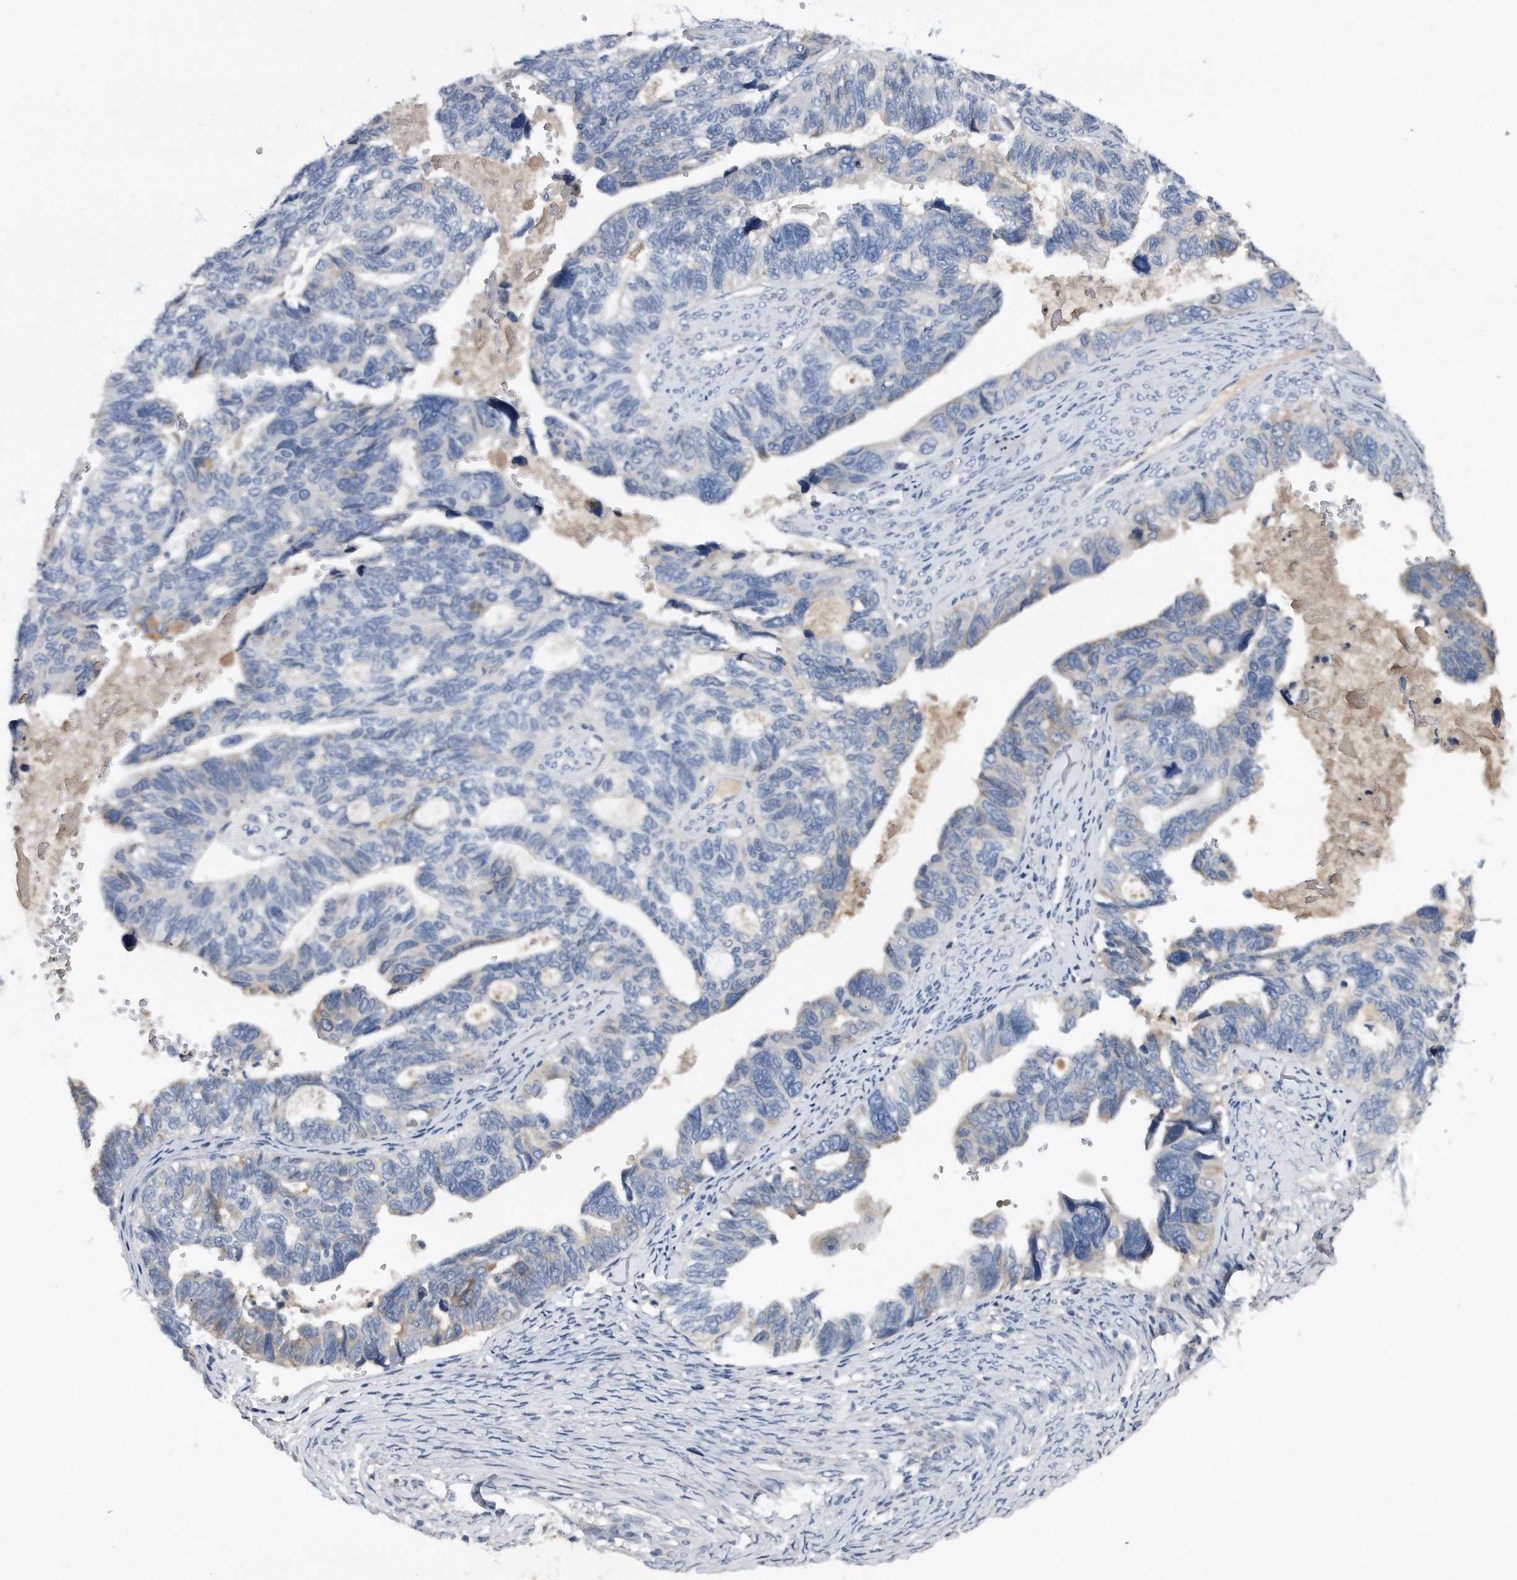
{"staining": {"intensity": "negative", "quantity": "none", "location": "none"}, "tissue": "ovarian cancer", "cell_type": "Tumor cells", "image_type": "cancer", "snomed": [{"axis": "morphology", "description": "Cystadenocarcinoma, serous, NOS"}, {"axis": "topography", "description": "Ovary"}], "caption": "Tumor cells are negative for brown protein staining in ovarian serous cystadenocarcinoma.", "gene": "ASNS", "patient": {"sex": "female", "age": 79}}